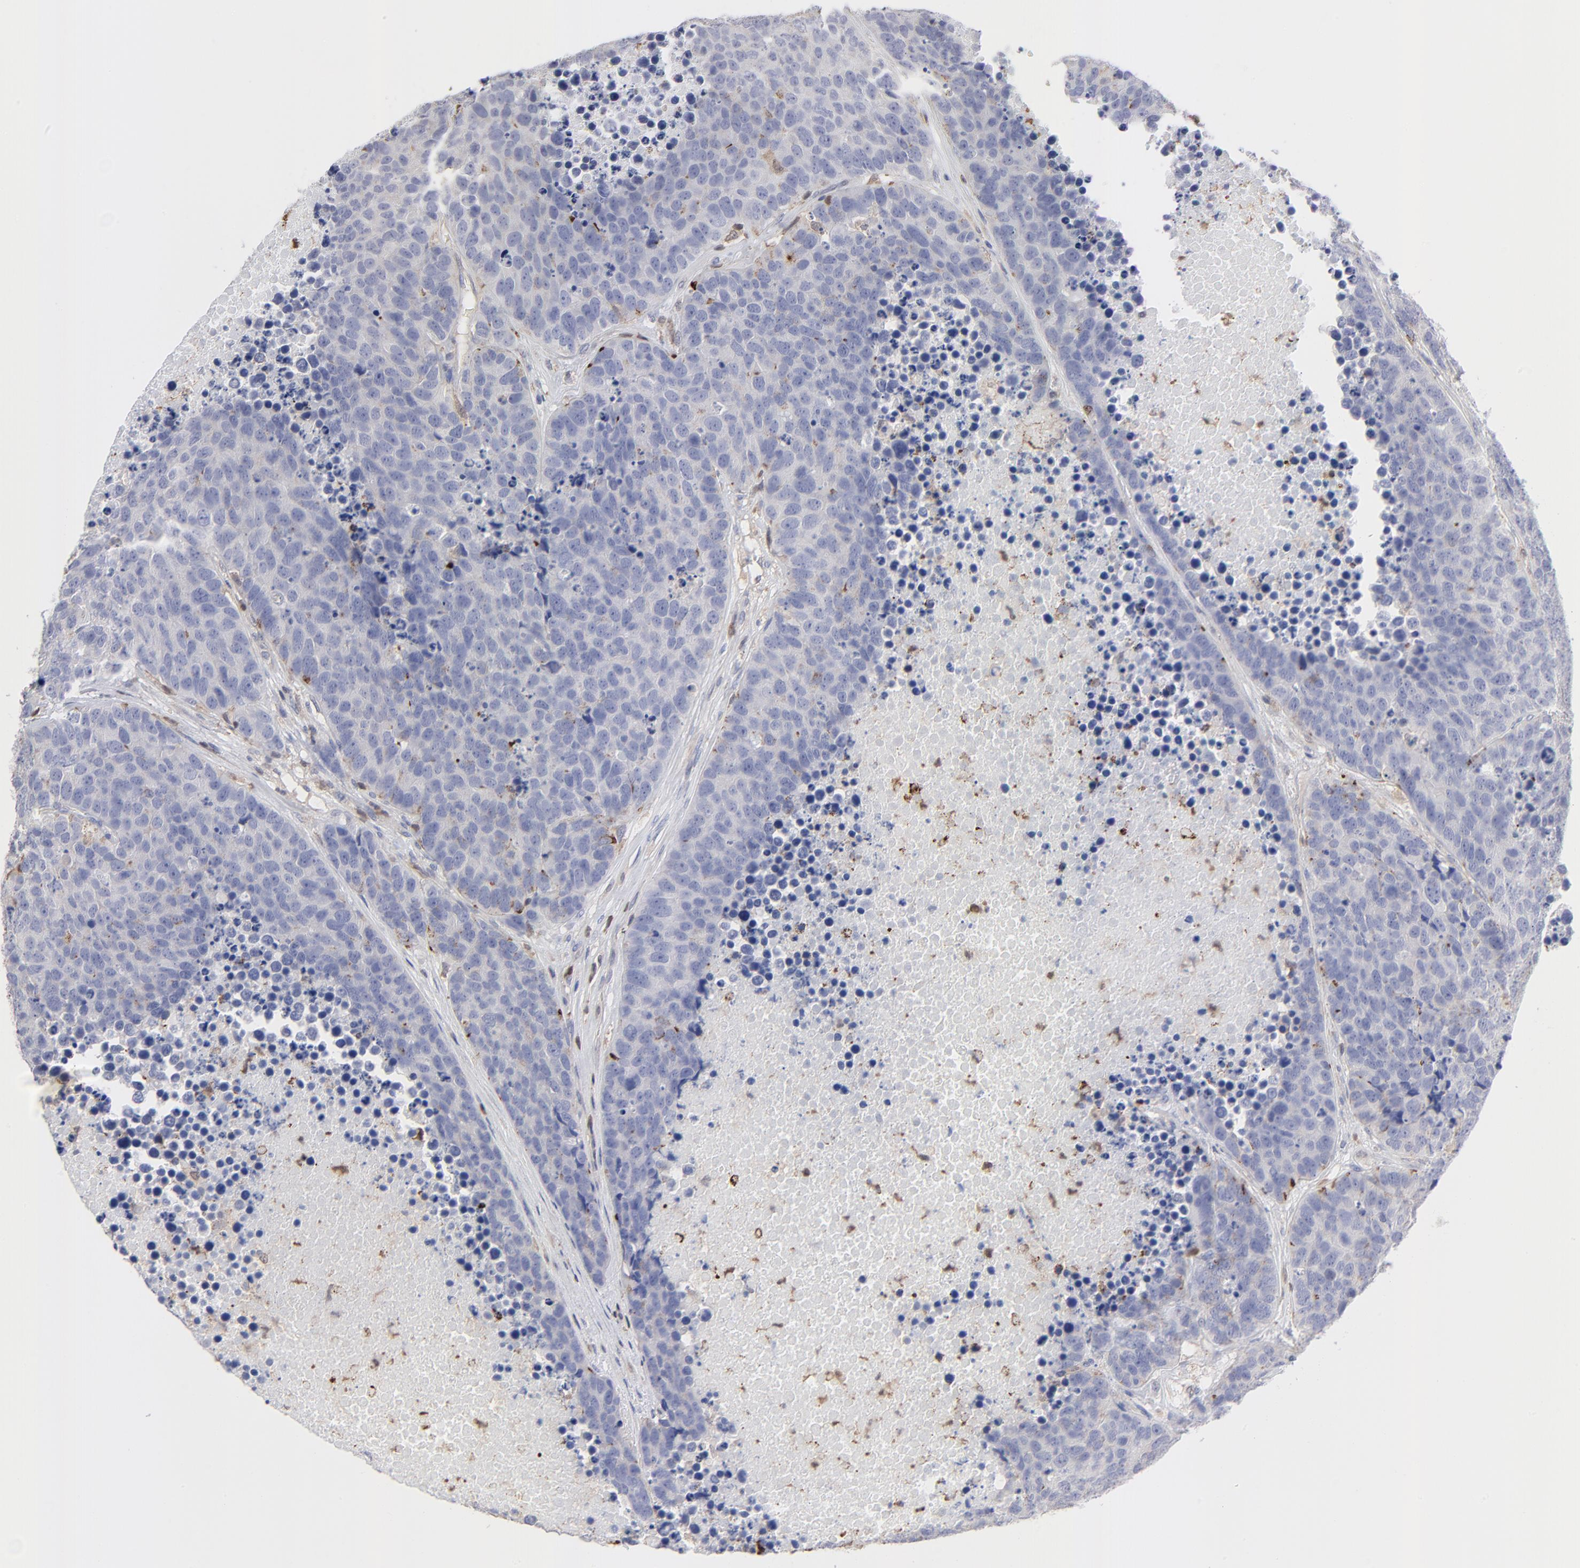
{"staining": {"intensity": "negative", "quantity": "none", "location": "none"}, "tissue": "carcinoid", "cell_type": "Tumor cells", "image_type": "cancer", "snomed": [{"axis": "morphology", "description": "Carcinoid, malignant, NOS"}, {"axis": "topography", "description": "Lung"}], "caption": "Image shows no significant protein expression in tumor cells of carcinoid.", "gene": "TBXT", "patient": {"sex": "male", "age": 60}}